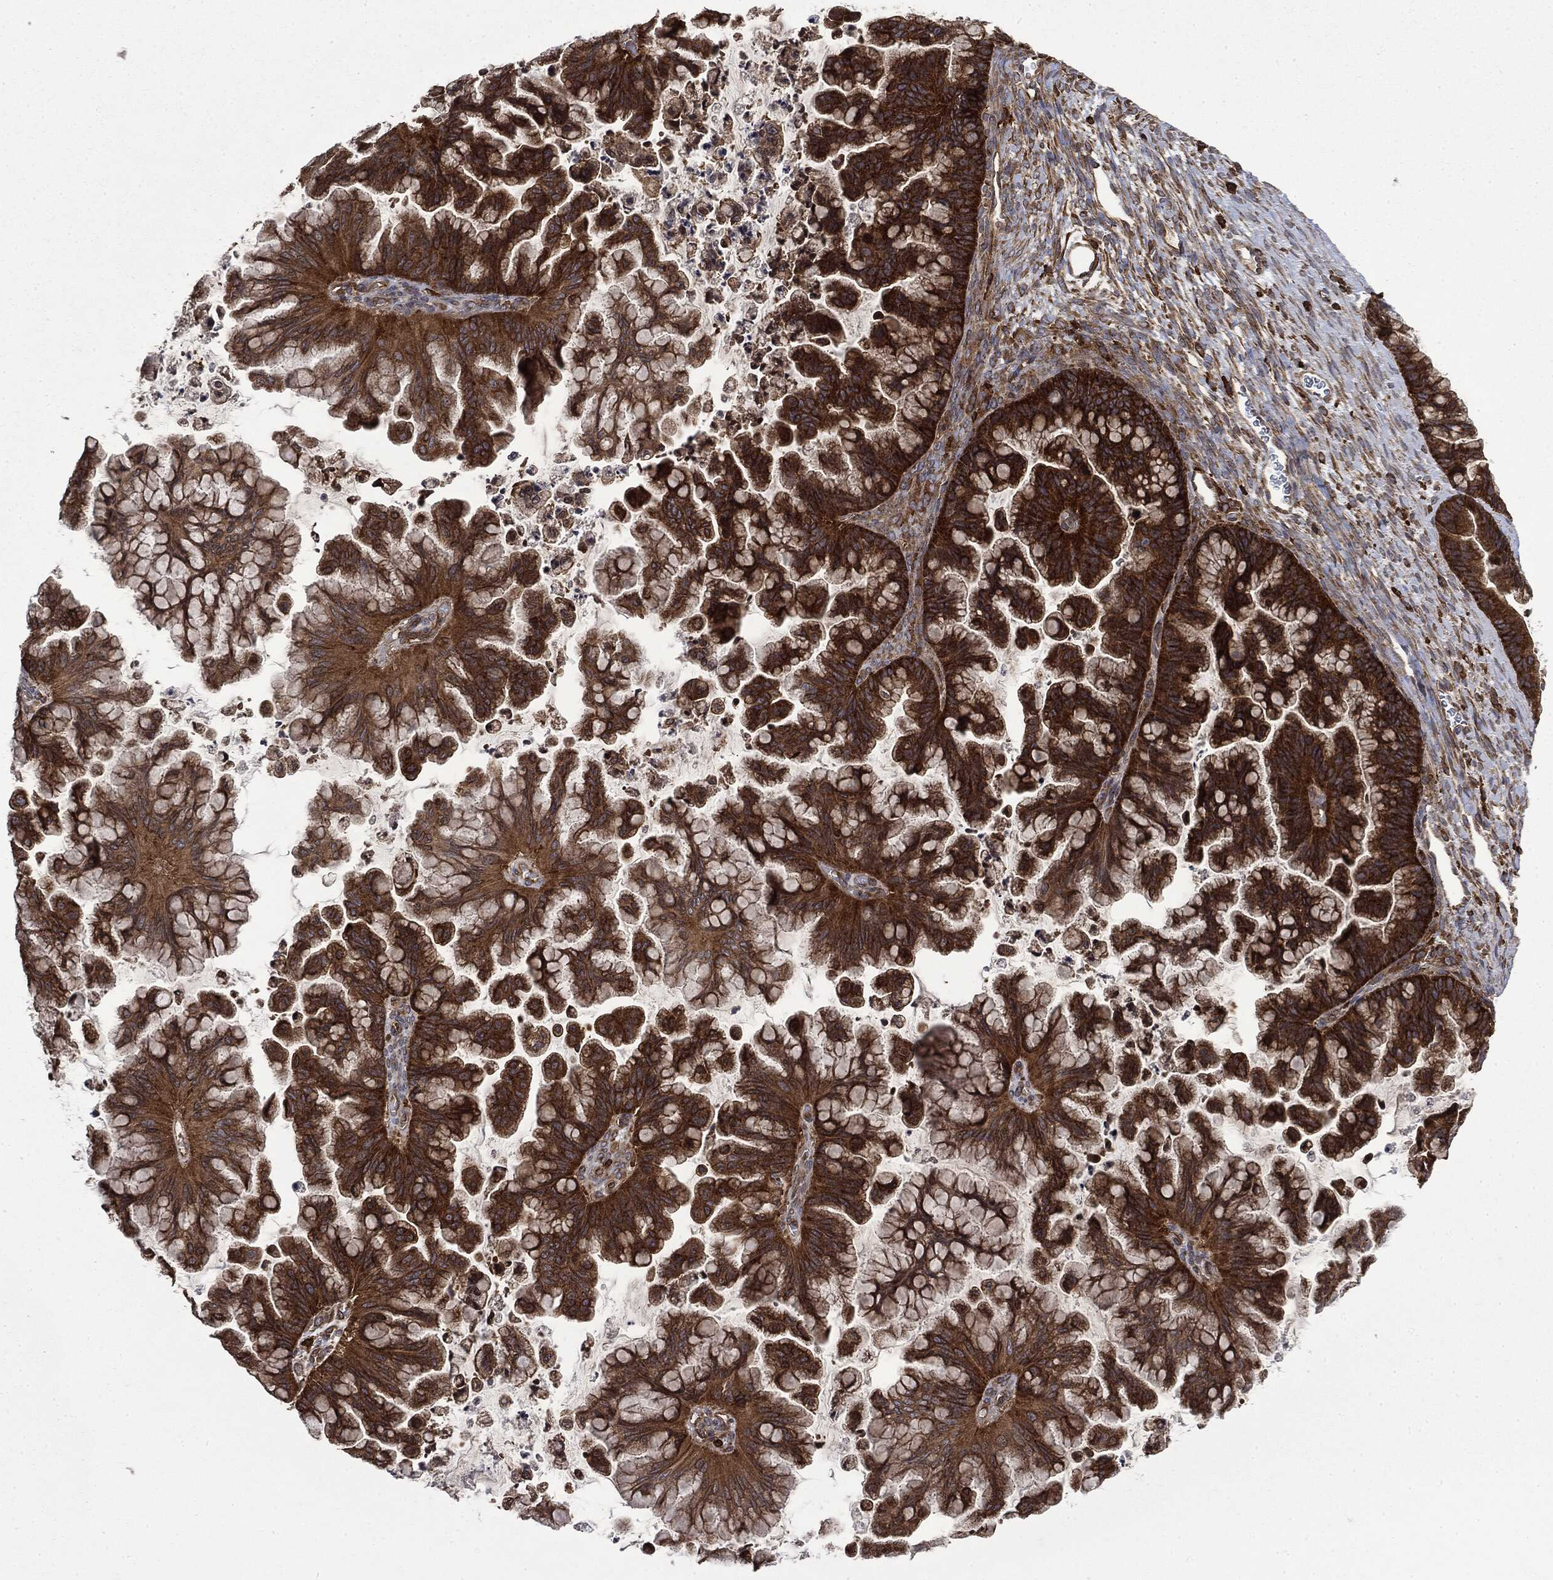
{"staining": {"intensity": "strong", "quantity": ">75%", "location": "cytoplasmic/membranous"}, "tissue": "ovarian cancer", "cell_type": "Tumor cells", "image_type": "cancer", "snomed": [{"axis": "morphology", "description": "Cystadenocarcinoma, mucinous, NOS"}, {"axis": "topography", "description": "Ovary"}], "caption": "Mucinous cystadenocarcinoma (ovarian) tissue reveals strong cytoplasmic/membranous expression in approximately >75% of tumor cells", "gene": "SNX5", "patient": {"sex": "female", "age": 67}}